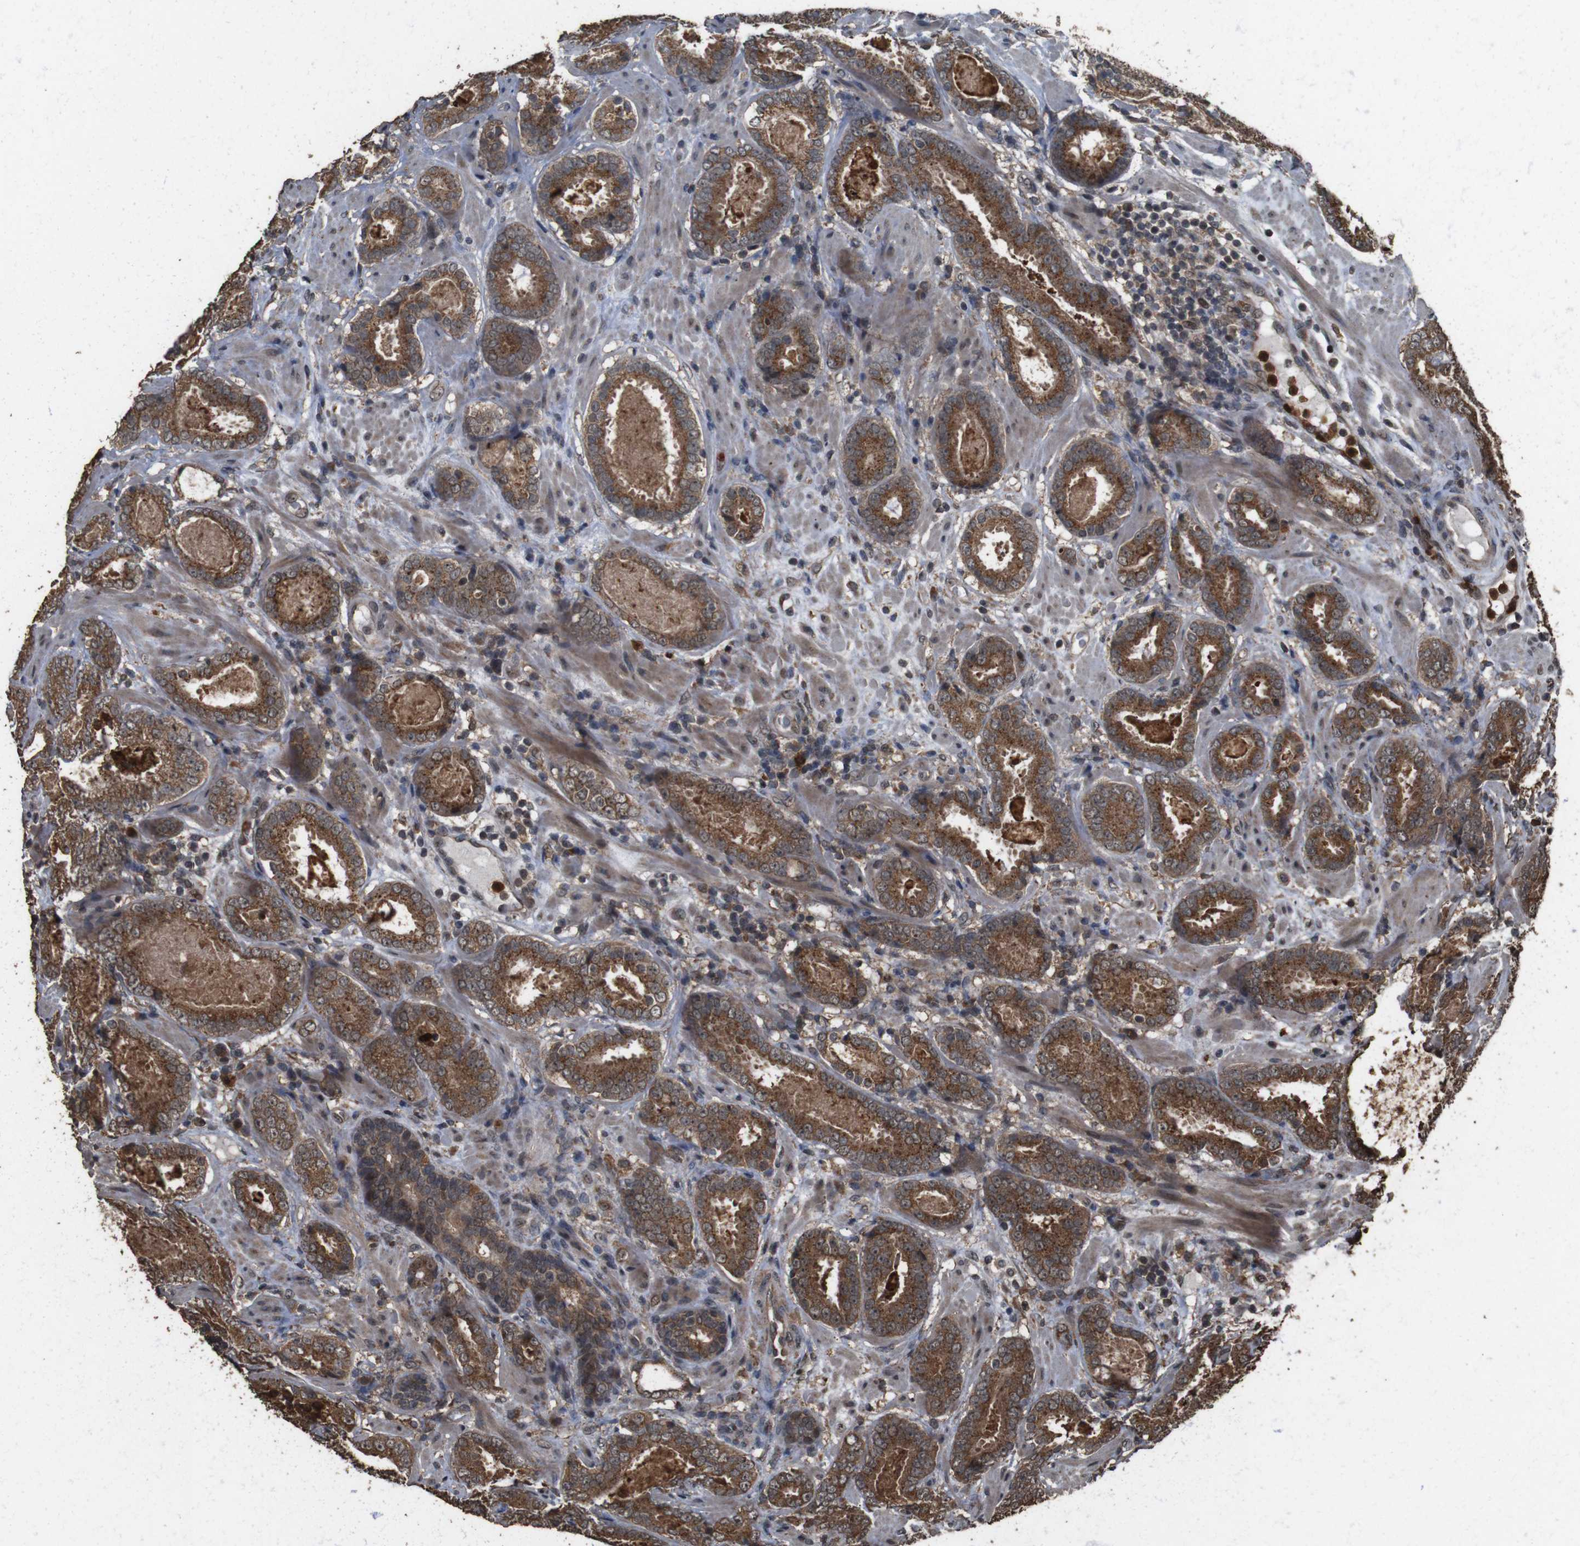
{"staining": {"intensity": "strong", "quantity": ">75%", "location": "cytoplasmic/membranous"}, "tissue": "prostate cancer", "cell_type": "Tumor cells", "image_type": "cancer", "snomed": [{"axis": "morphology", "description": "Adenocarcinoma, Low grade"}, {"axis": "topography", "description": "Prostate"}], "caption": "Immunohistochemistry photomicrograph of neoplastic tissue: prostate cancer (low-grade adenocarcinoma) stained using immunohistochemistry exhibits high levels of strong protein expression localized specifically in the cytoplasmic/membranous of tumor cells, appearing as a cytoplasmic/membranous brown color.", "gene": "RRAS2", "patient": {"sex": "male", "age": 69}}